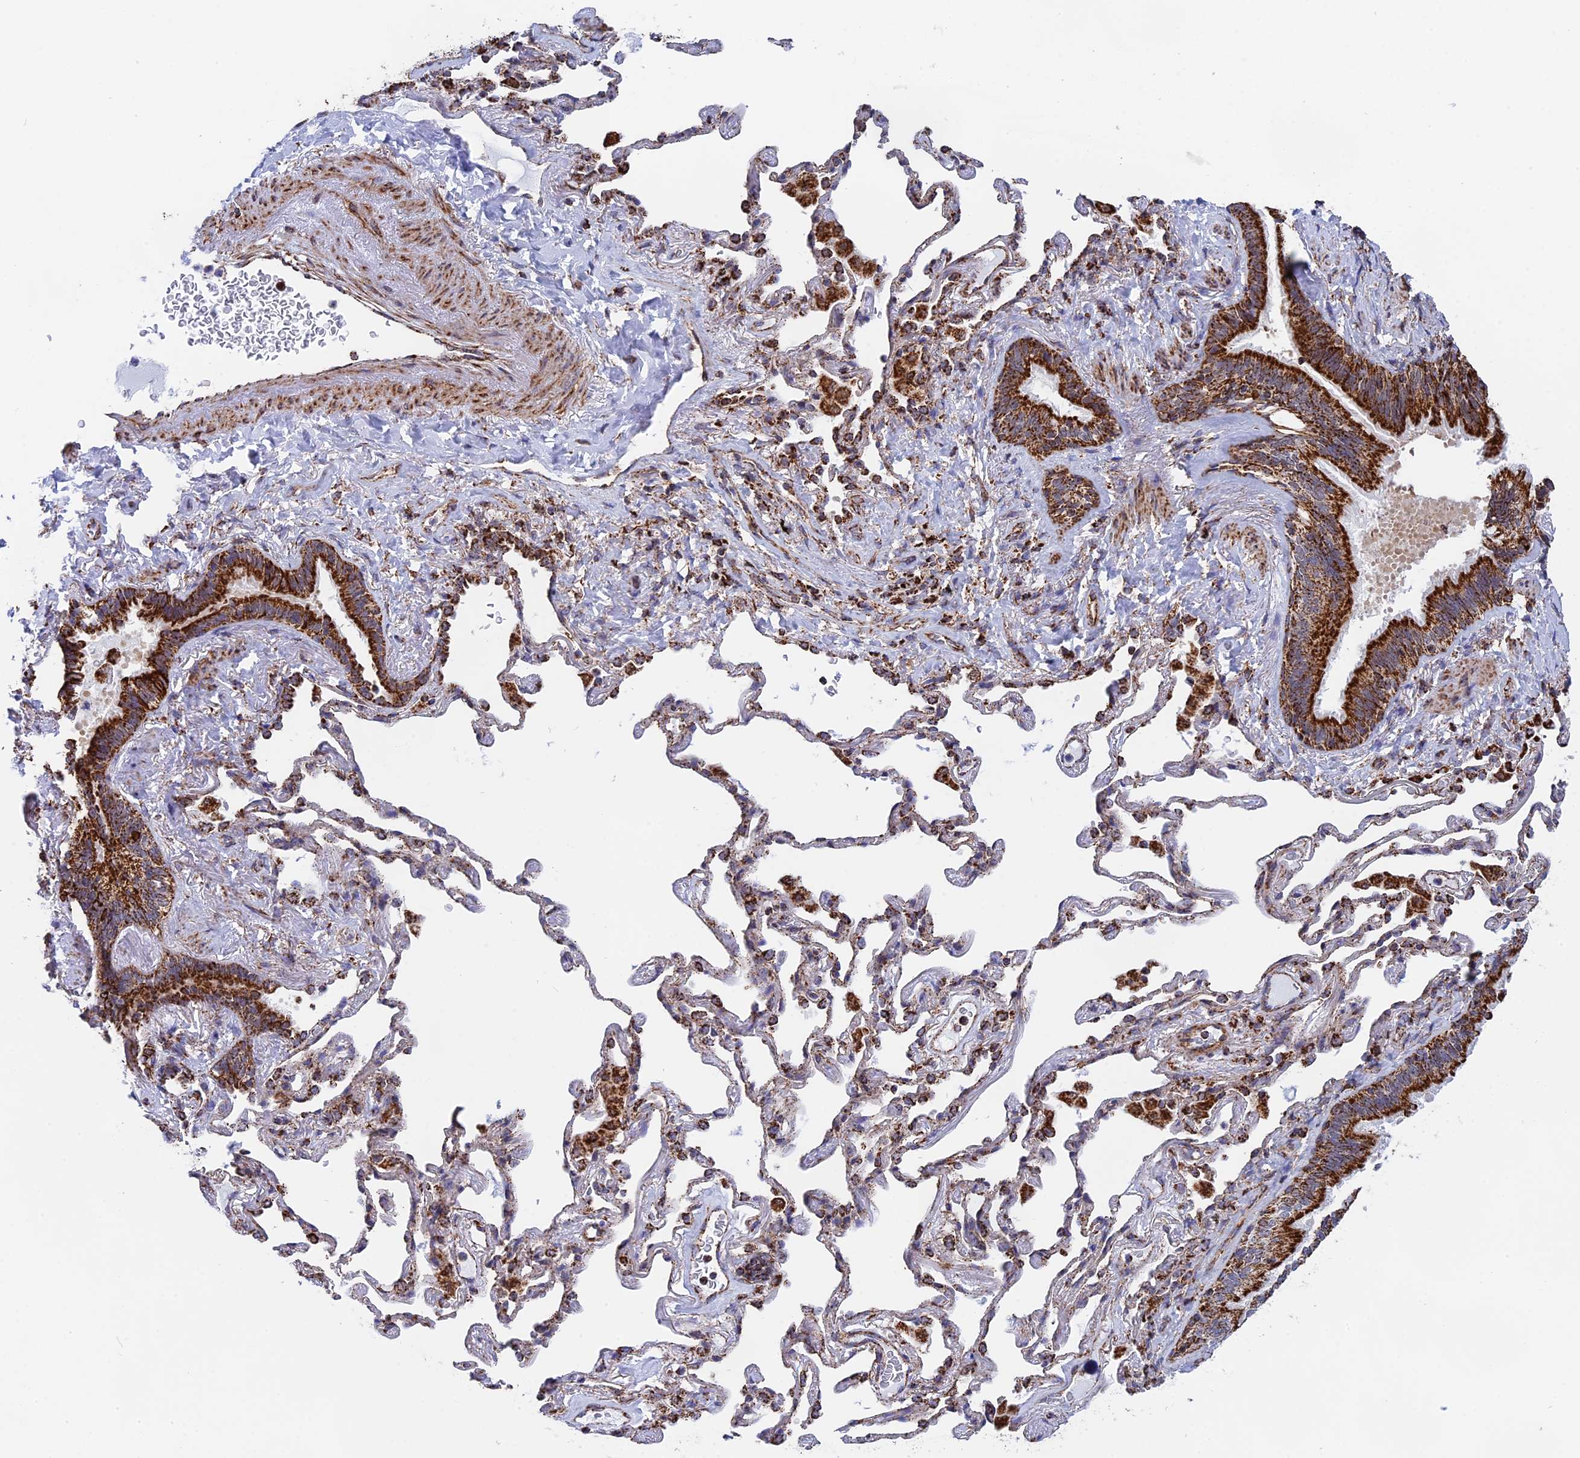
{"staining": {"intensity": "strong", "quantity": ">75%", "location": "cytoplasmic/membranous"}, "tissue": "lung cancer", "cell_type": "Tumor cells", "image_type": "cancer", "snomed": [{"axis": "morphology", "description": "Adenocarcinoma, NOS"}, {"axis": "topography", "description": "Lung"}], "caption": "Human lung cancer stained with a protein marker demonstrates strong staining in tumor cells.", "gene": "CDC16", "patient": {"sex": "female", "age": 69}}